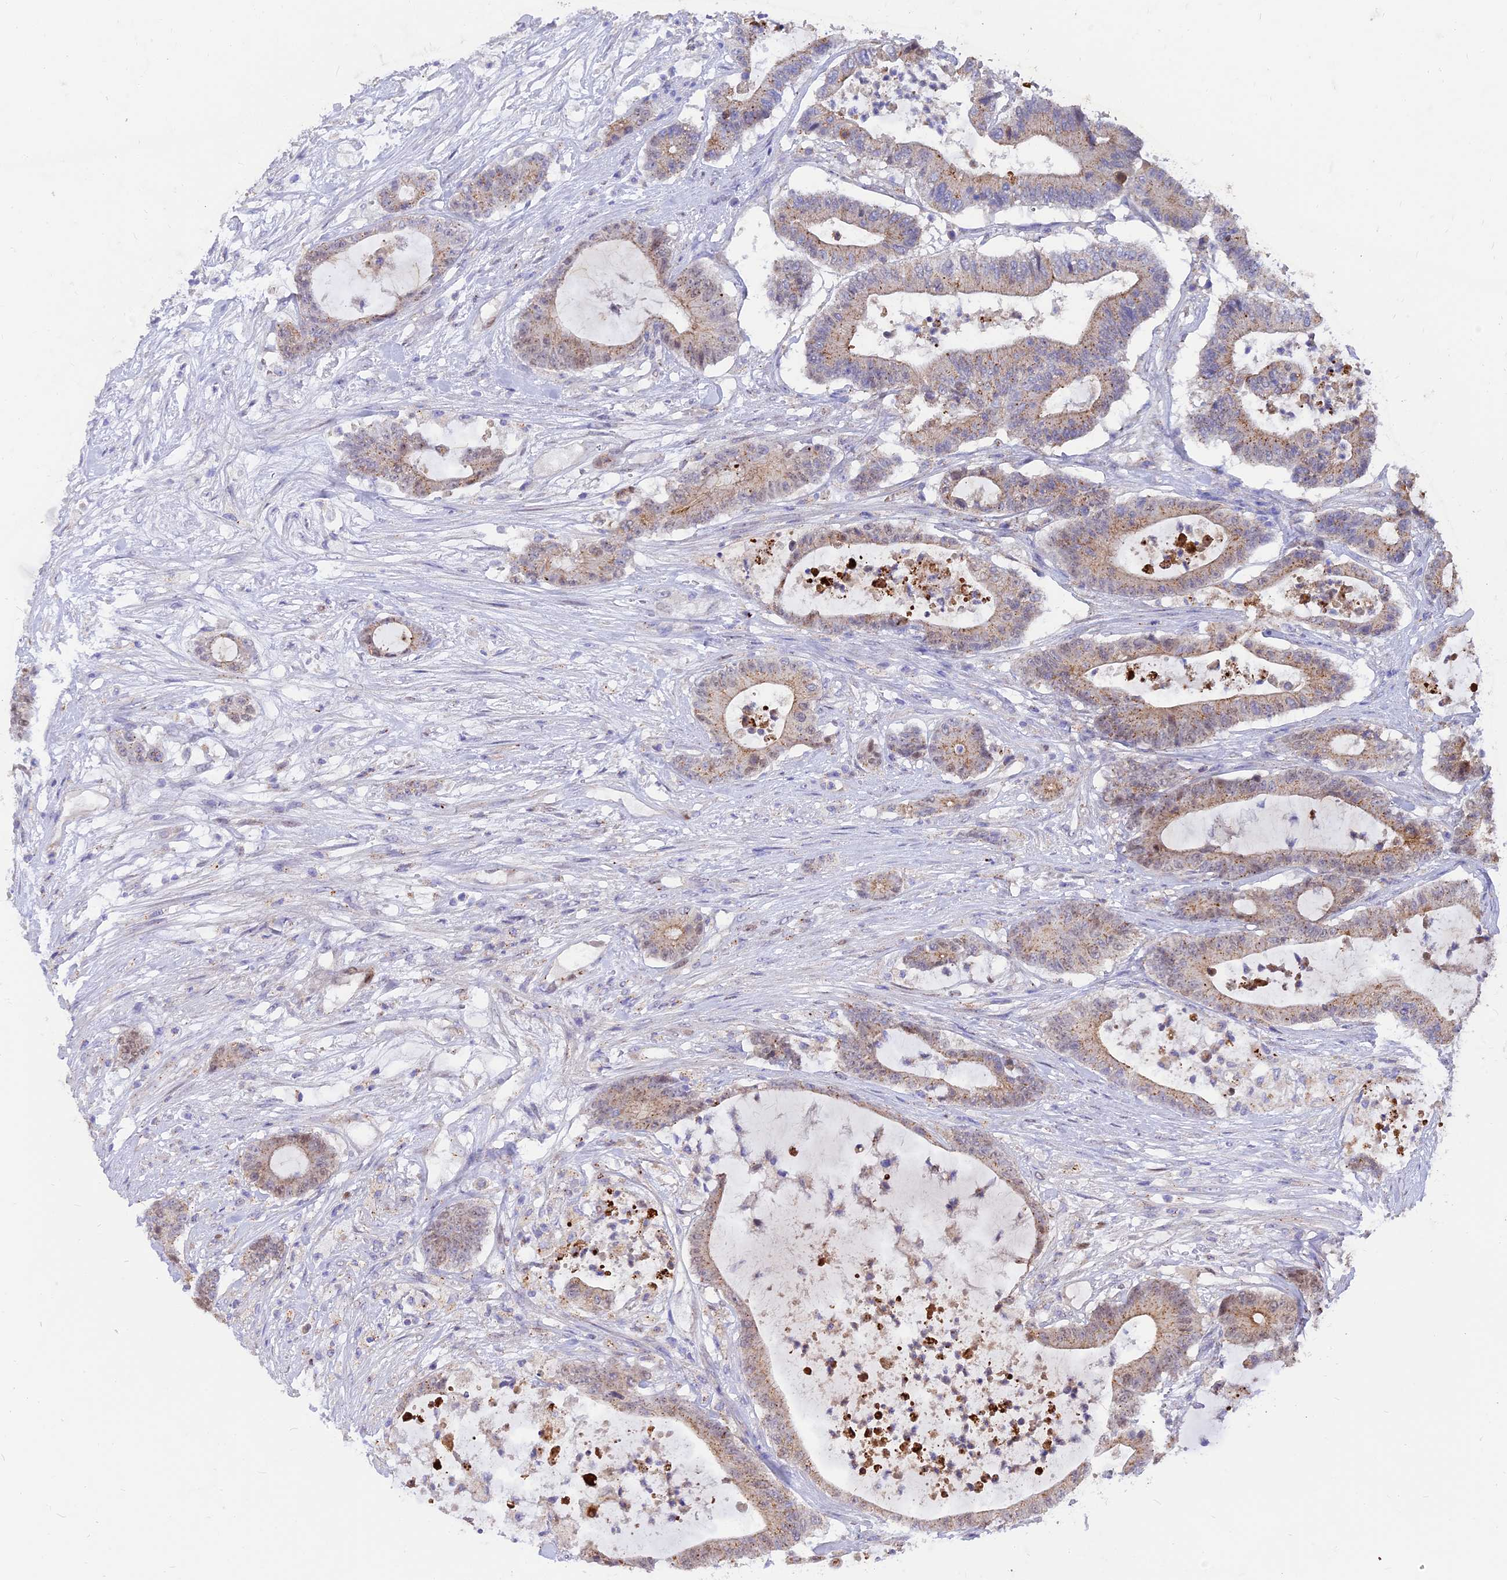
{"staining": {"intensity": "weak", "quantity": "25%-75%", "location": "cytoplasmic/membranous"}, "tissue": "colorectal cancer", "cell_type": "Tumor cells", "image_type": "cancer", "snomed": [{"axis": "morphology", "description": "Adenocarcinoma, NOS"}, {"axis": "topography", "description": "Colon"}], "caption": "A photomicrograph showing weak cytoplasmic/membranous staining in approximately 25%-75% of tumor cells in adenocarcinoma (colorectal), as visualized by brown immunohistochemical staining.", "gene": "CENPV", "patient": {"sex": "female", "age": 84}}